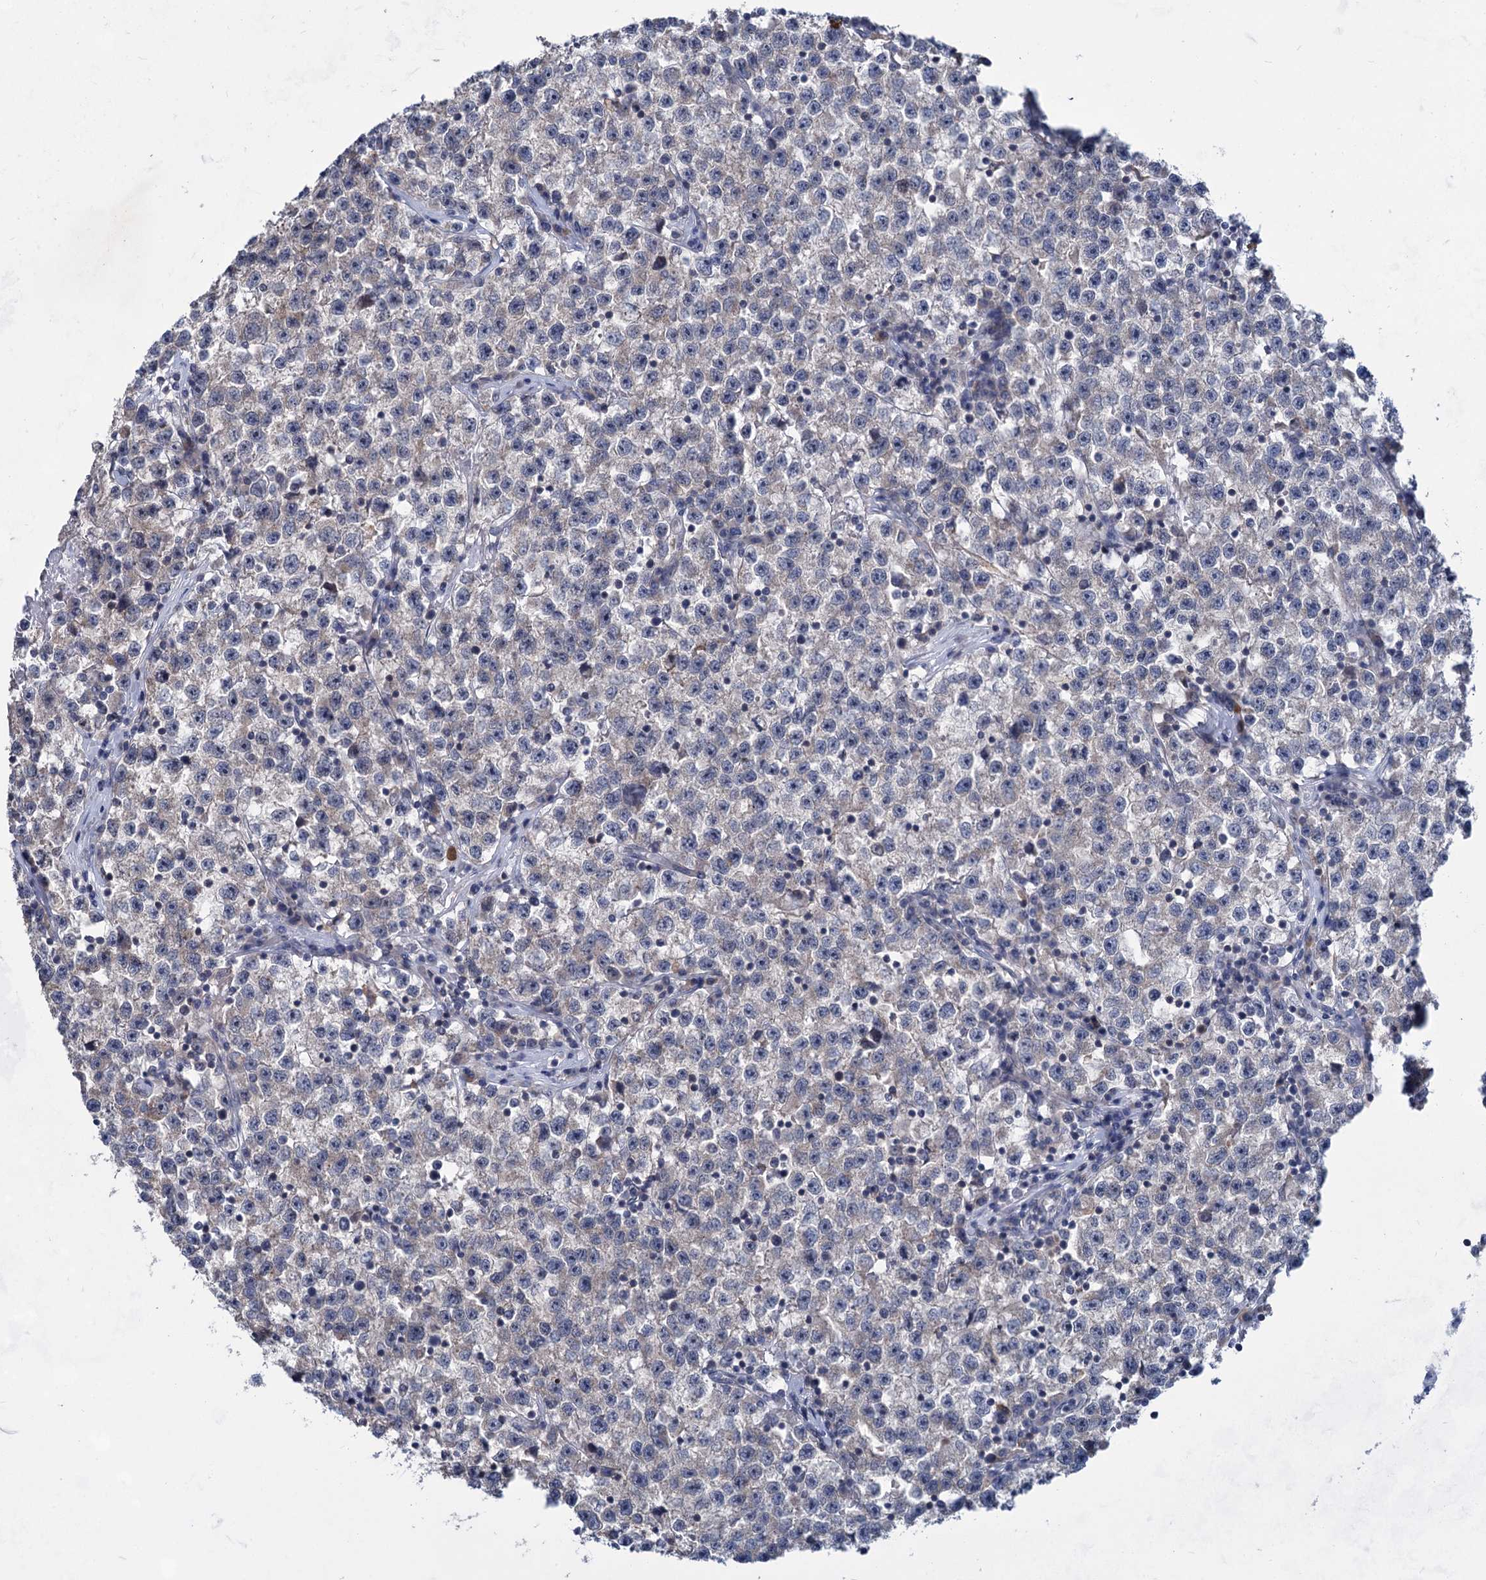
{"staining": {"intensity": "negative", "quantity": "none", "location": "none"}, "tissue": "testis cancer", "cell_type": "Tumor cells", "image_type": "cancer", "snomed": [{"axis": "morphology", "description": "Seminoma, NOS"}, {"axis": "topography", "description": "Testis"}], "caption": "There is no significant positivity in tumor cells of testis cancer (seminoma).", "gene": "TTC17", "patient": {"sex": "male", "age": 22}}